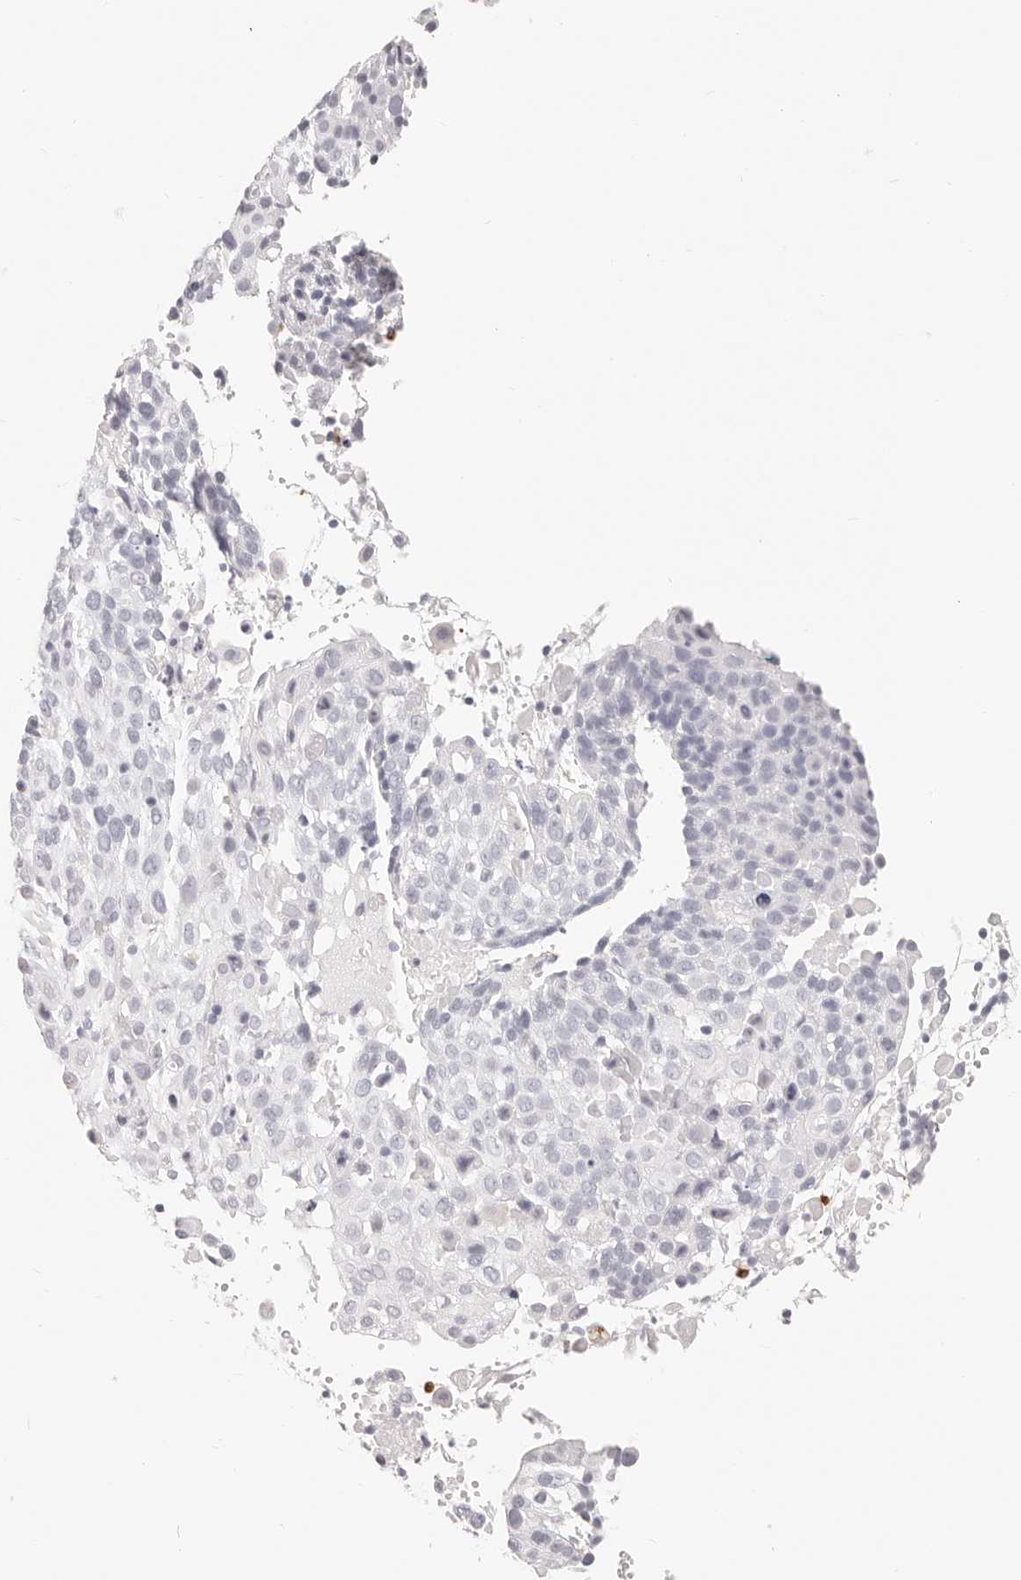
{"staining": {"intensity": "negative", "quantity": "none", "location": "none"}, "tissue": "cervical cancer", "cell_type": "Tumor cells", "image_type": "cancer", "snomed": [{"axis": "morphology", "description": "Squamous cell carcinoma, NOS"}, {"axis": "topography", "description": "Cervix"}], "caption": "The immunohistochemistry (IHC) photomicrograph has no significant positivity in tumor cells of squamous cell carcinoma (cervical) tissue.", "gene": "CAMP", "patient": {"sex": "female", "age": 74}}